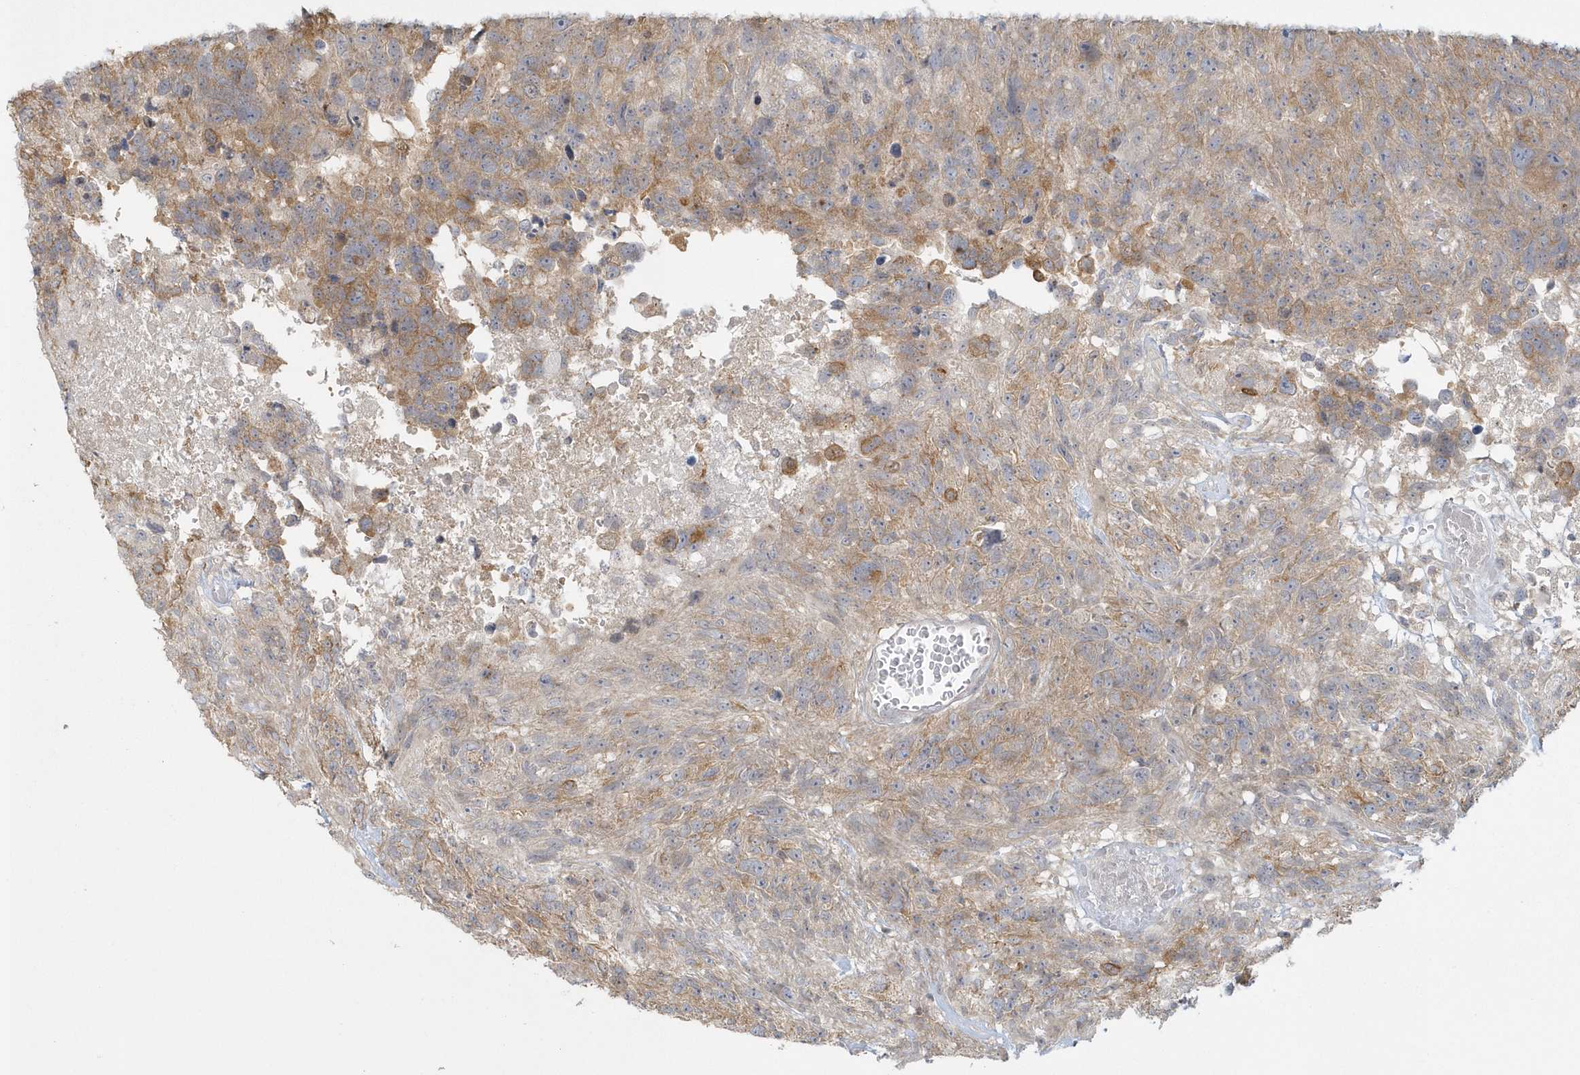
{"staining": {"intensity": "moderate", "quantity": ">75%", "location": "cytoplasmic/membranous"}, "tissue": "glioma", "cell_type": "Tumor cells", "image_type": "cancer", "snomed": [{"axis": "morphology", "description": "Glioma, malignant, High grade"}, {"axis": "topography", "description": "Brain"}], "caption": "Human glioma stained with a brown dye exhibits moderate cytoplasmic/membranous positive staining in about >75% of tumor cells.", "gene": "BLTP3A", "patient": {"sex": "male", "age": 69}}